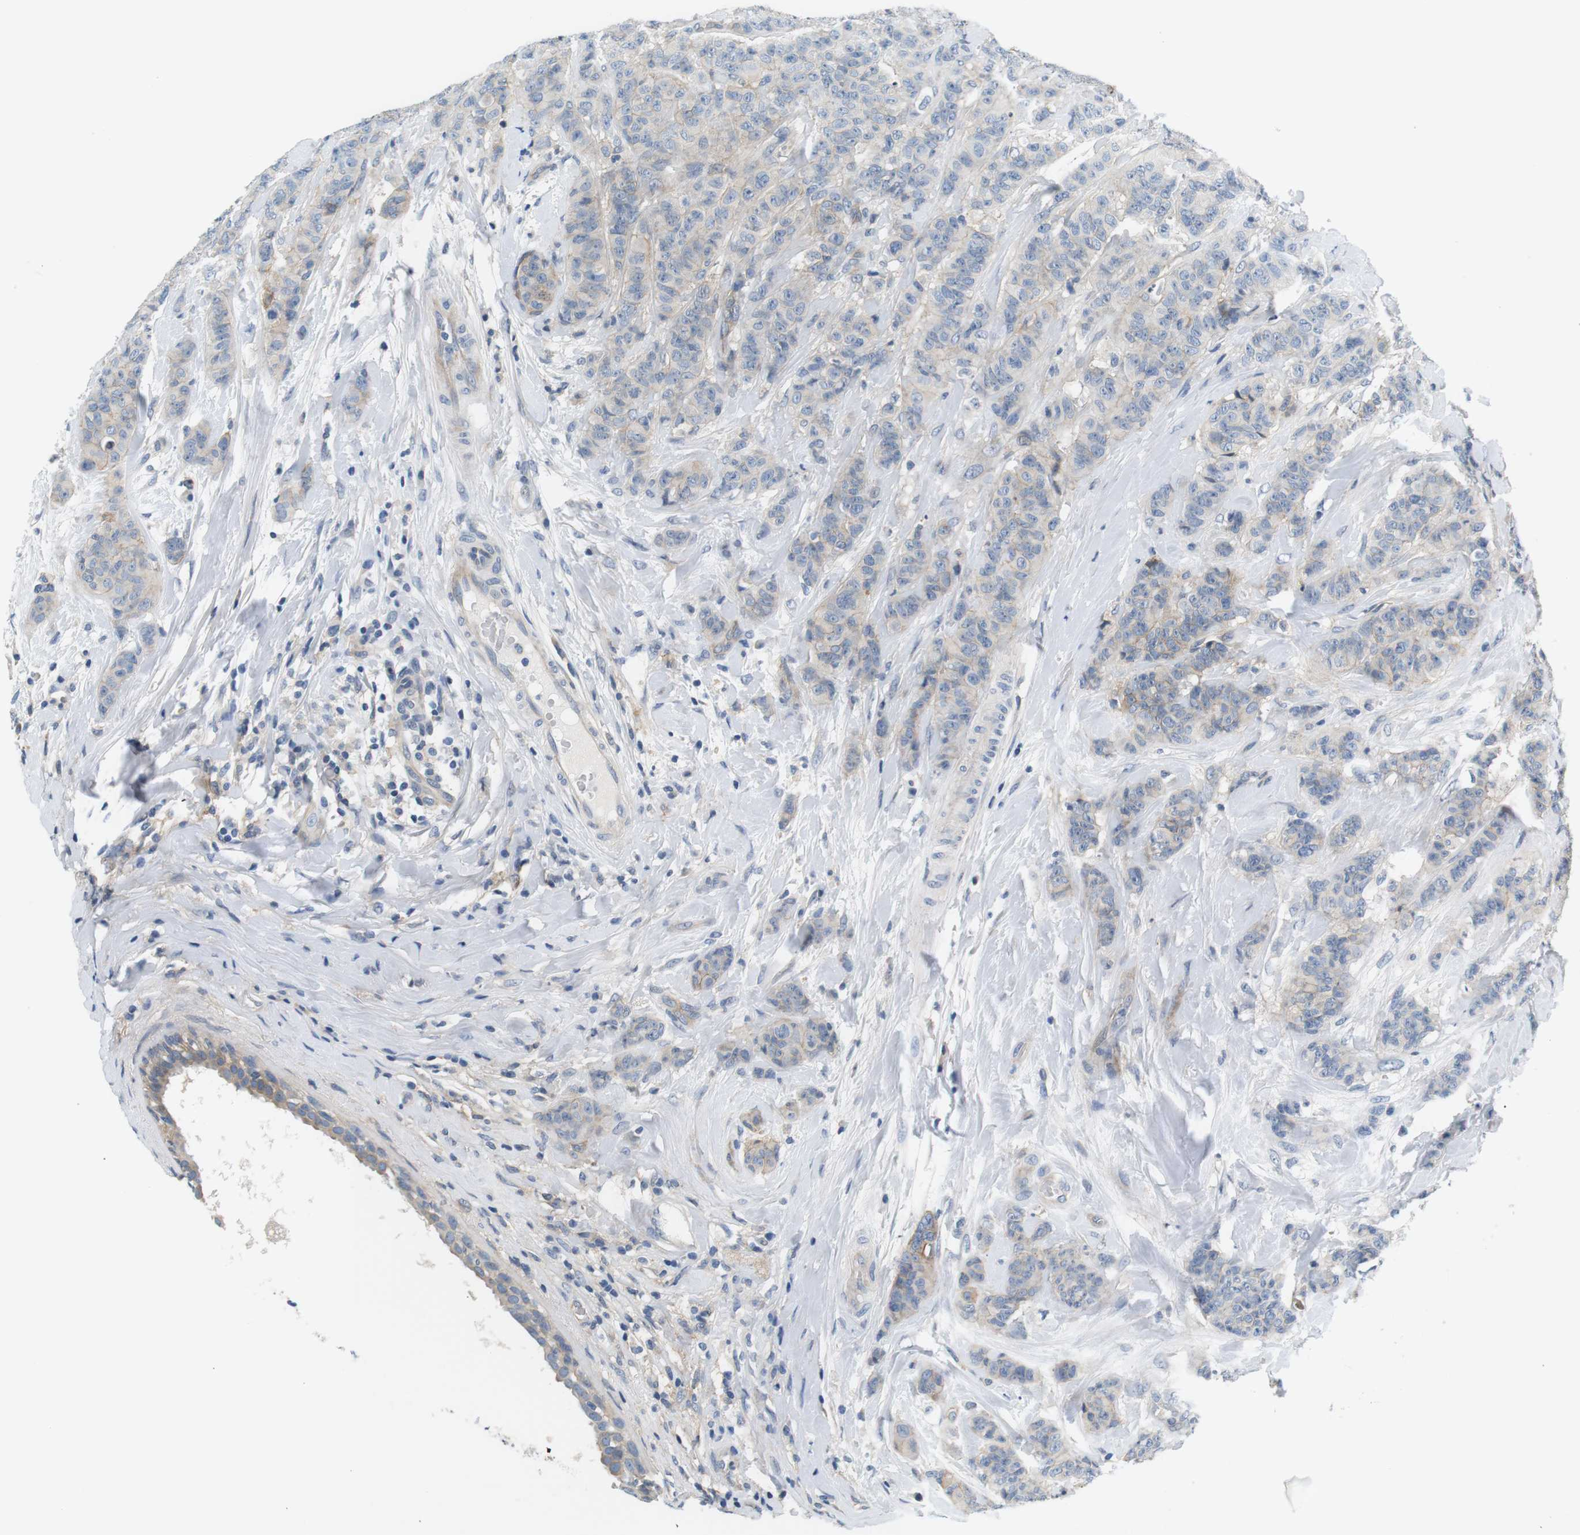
{"staining": {"intensity": "weak", "quantity": "<25%", "location": "cytoplasmic/membranous"}, "tissue": "breast cancer", "cell_type": "Tumor cells", "image_type": "cancer", "snomed": [{"axis": "morphology", "description": "Normal tissue, NOS"}, {"axis": "morphology", "description": "Duct carcinoma"}, {"axis": "topography", "description": "Breast"}], "caption": "This micrograph is of intraductal carcinoma (breast) stained with immunohistochemistry to label a protein in brown with the nuclei are counter-stained blue. There is no expression in tumor cells.", "gene": "SLC30A1", "patient": {"sex": "female", "age": 40}}